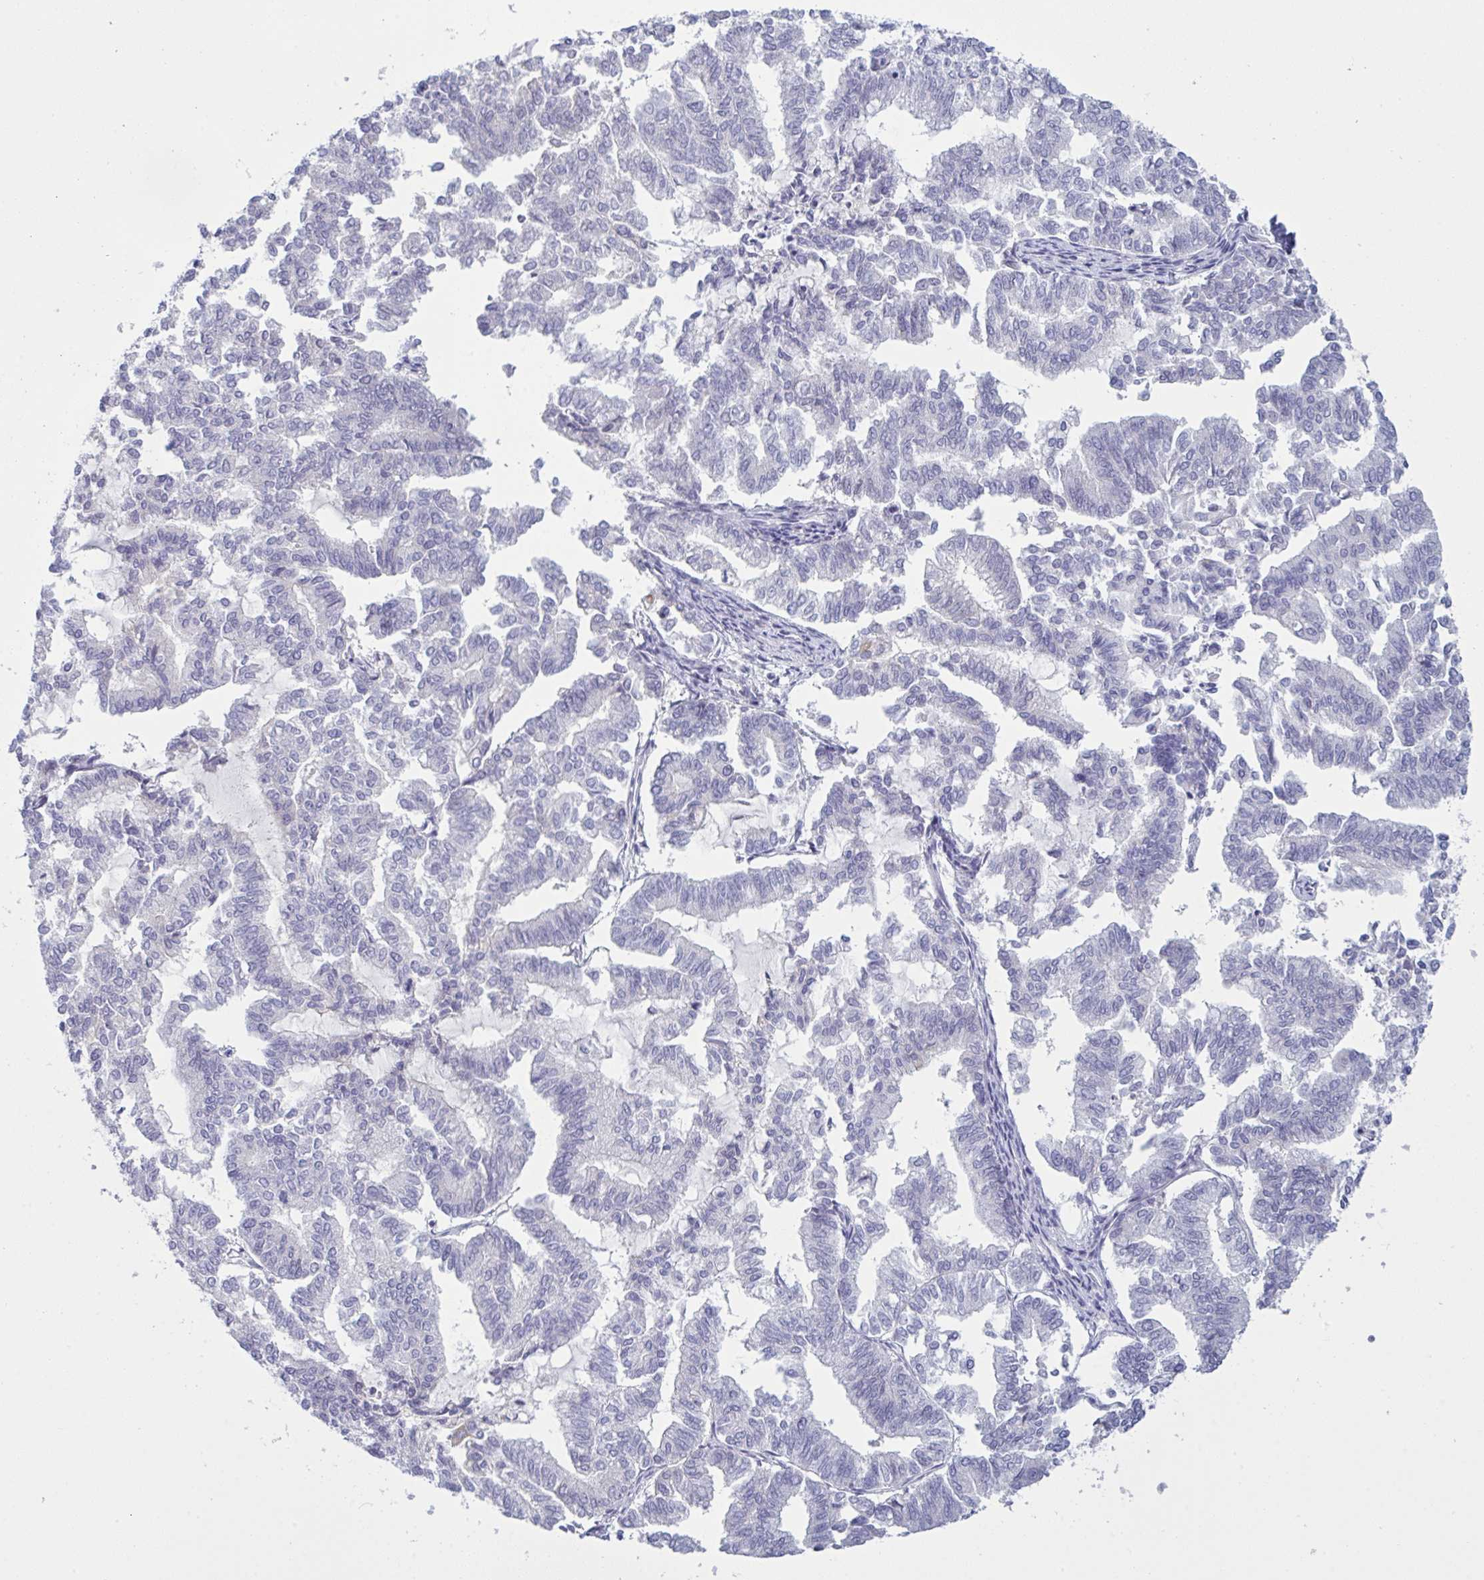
{"staining": {"intensity": "negative", "quantity": "none", "location": "none"}, "tissue": "endometrial cancer", "cell_type": "Tumor cells", "image_type": "cancer", "snomed": [{"axis": "morphology", "description": "Adenocarcinoma, NOS"}, {"axis": "topography", "description": "Endometrium"}], "caption": "A photomicrograph of adenocarcinoma (endometrial) stained for a protein shows no brown staining in tumor cells.", "gene": "TENT5D", "patient": {"sex": "female", "age": 79}}